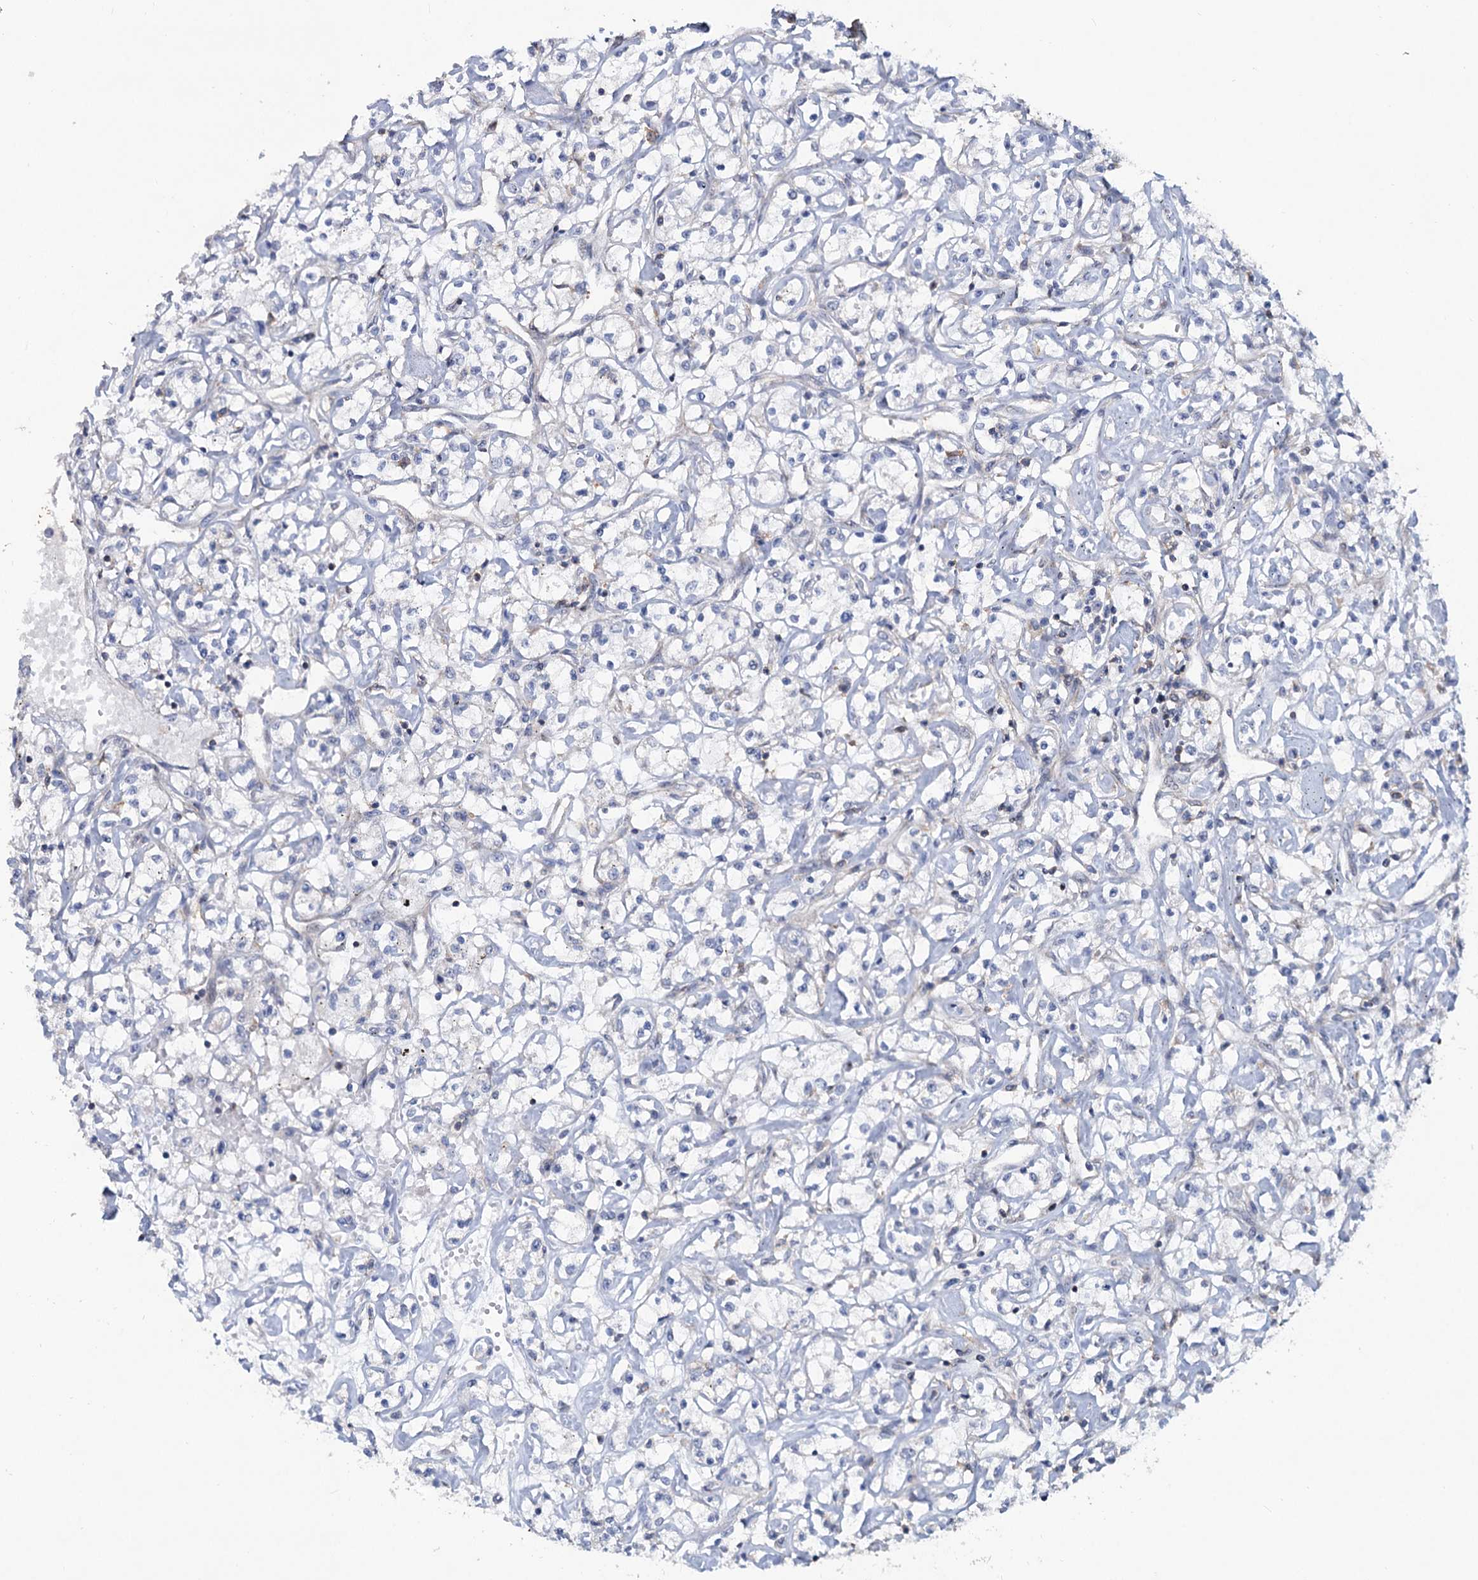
{"staining": {"intensity": "negative", "quantity": "none", "location": "none"}, "tissue": "renal cancer", "cell_type": "Tumor cells", "image_type": "cancer", "snomed": [{"axis": "morphology", "description": "Adenocarcinoma, NOS"}, {"axis": "topography", "description": "Kidney"}], "caption": "This is an IHC image of human renal cancer. There is no staining in tumor cells.", "gene": "LRCH4", "patient": {"sex": "female", "age": 59}}